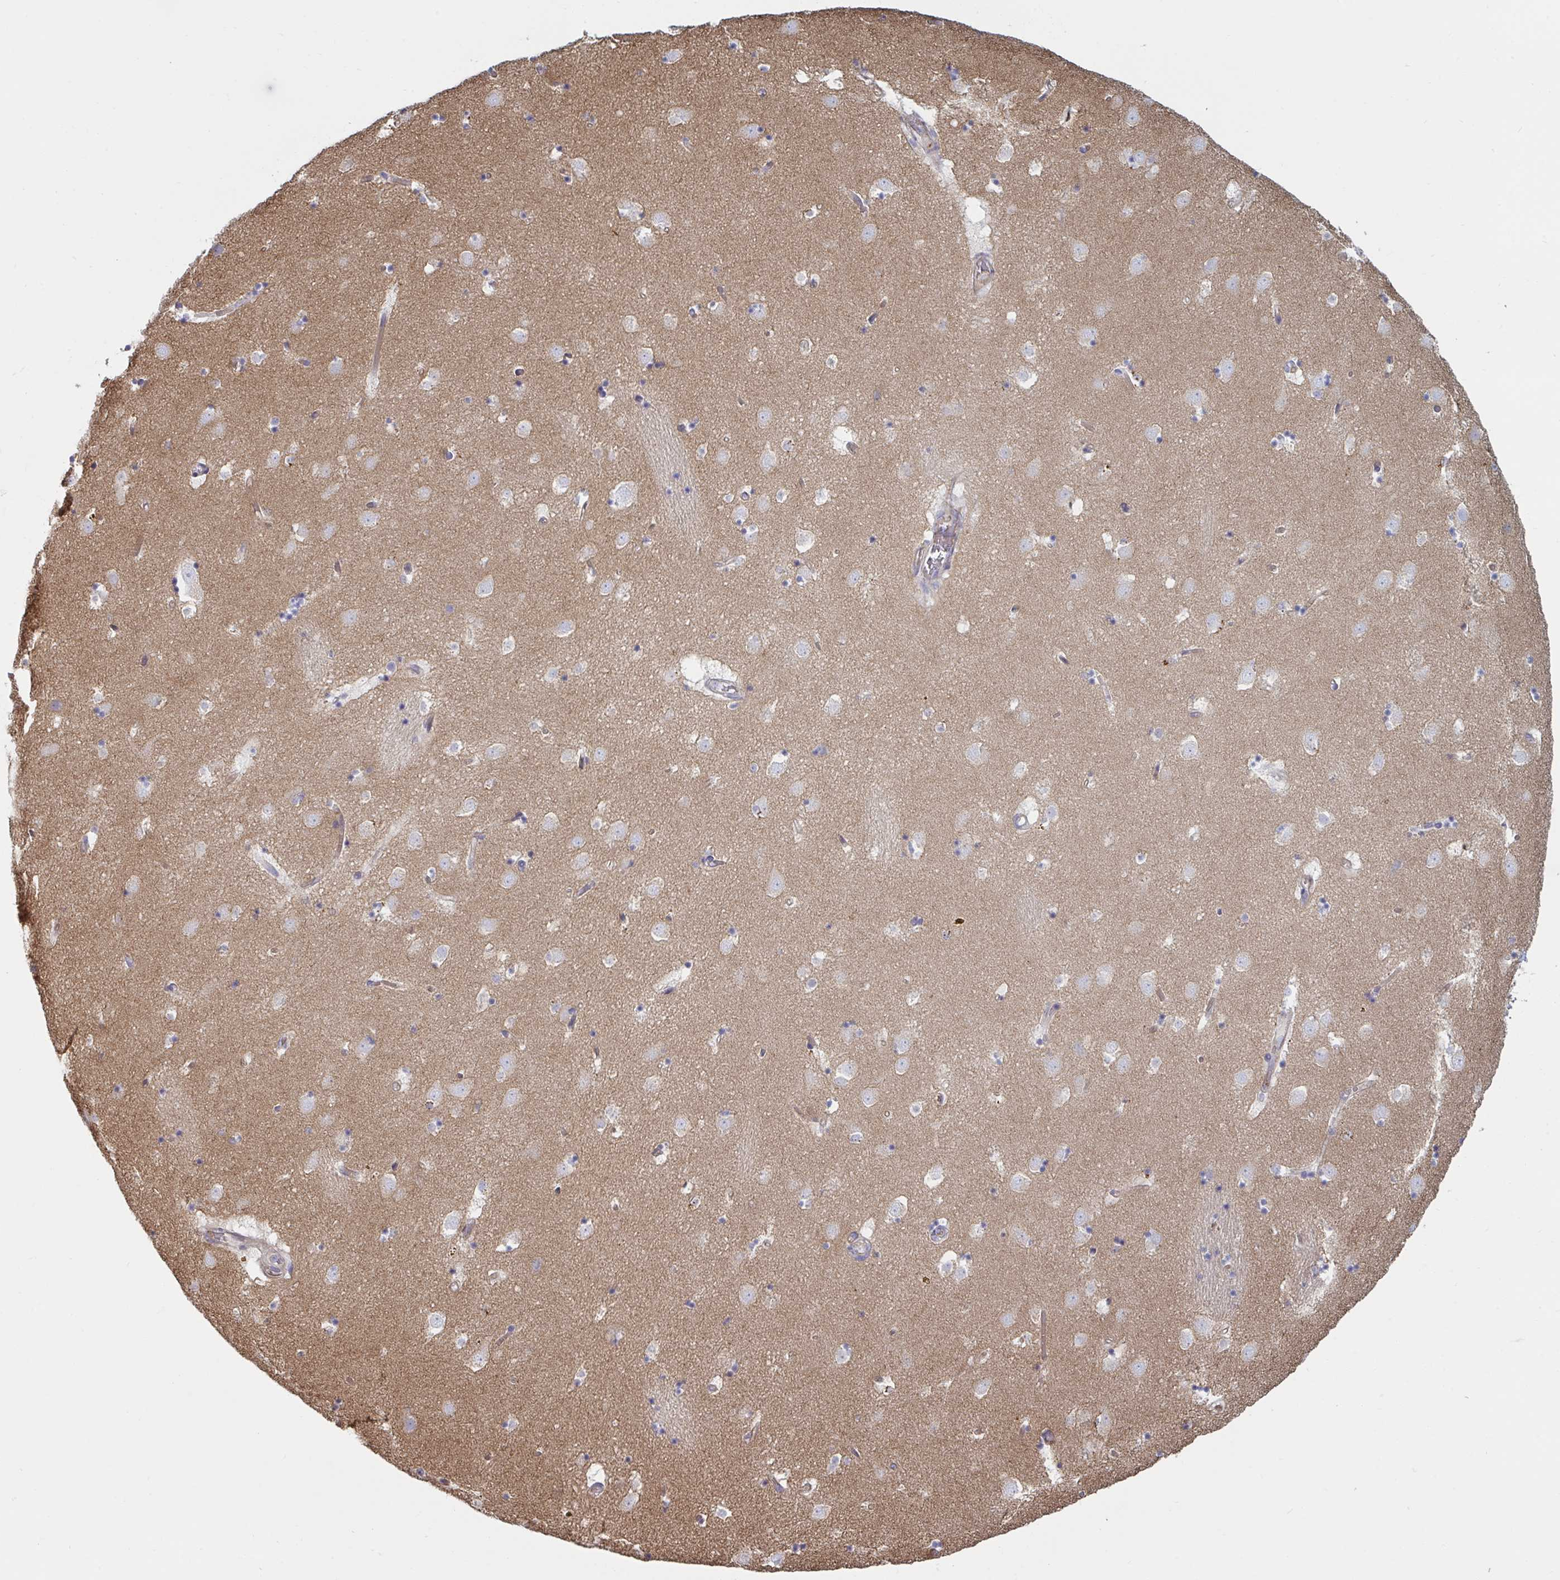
{"staining": {"intensity": "negative", "quantity": "none", "location": "none"}, "tissue": "caudate", "cell_type": "Glial cells", "image_type": "normal", "snomed": [{"axis": "morphology", "description": "Normal tissue, NOS"}, {"axis": "topography", "description": "Lateral ventricle wall"}], "caption": "Immunohistochemistry of normal caudate displays no staining in glial cells. (DAB (3,3'-diaminobenzidine) IHC with hematoxylin counter stain).", "gene": "SLC9A6", "patient": {"sex": "male", "age": 58}}